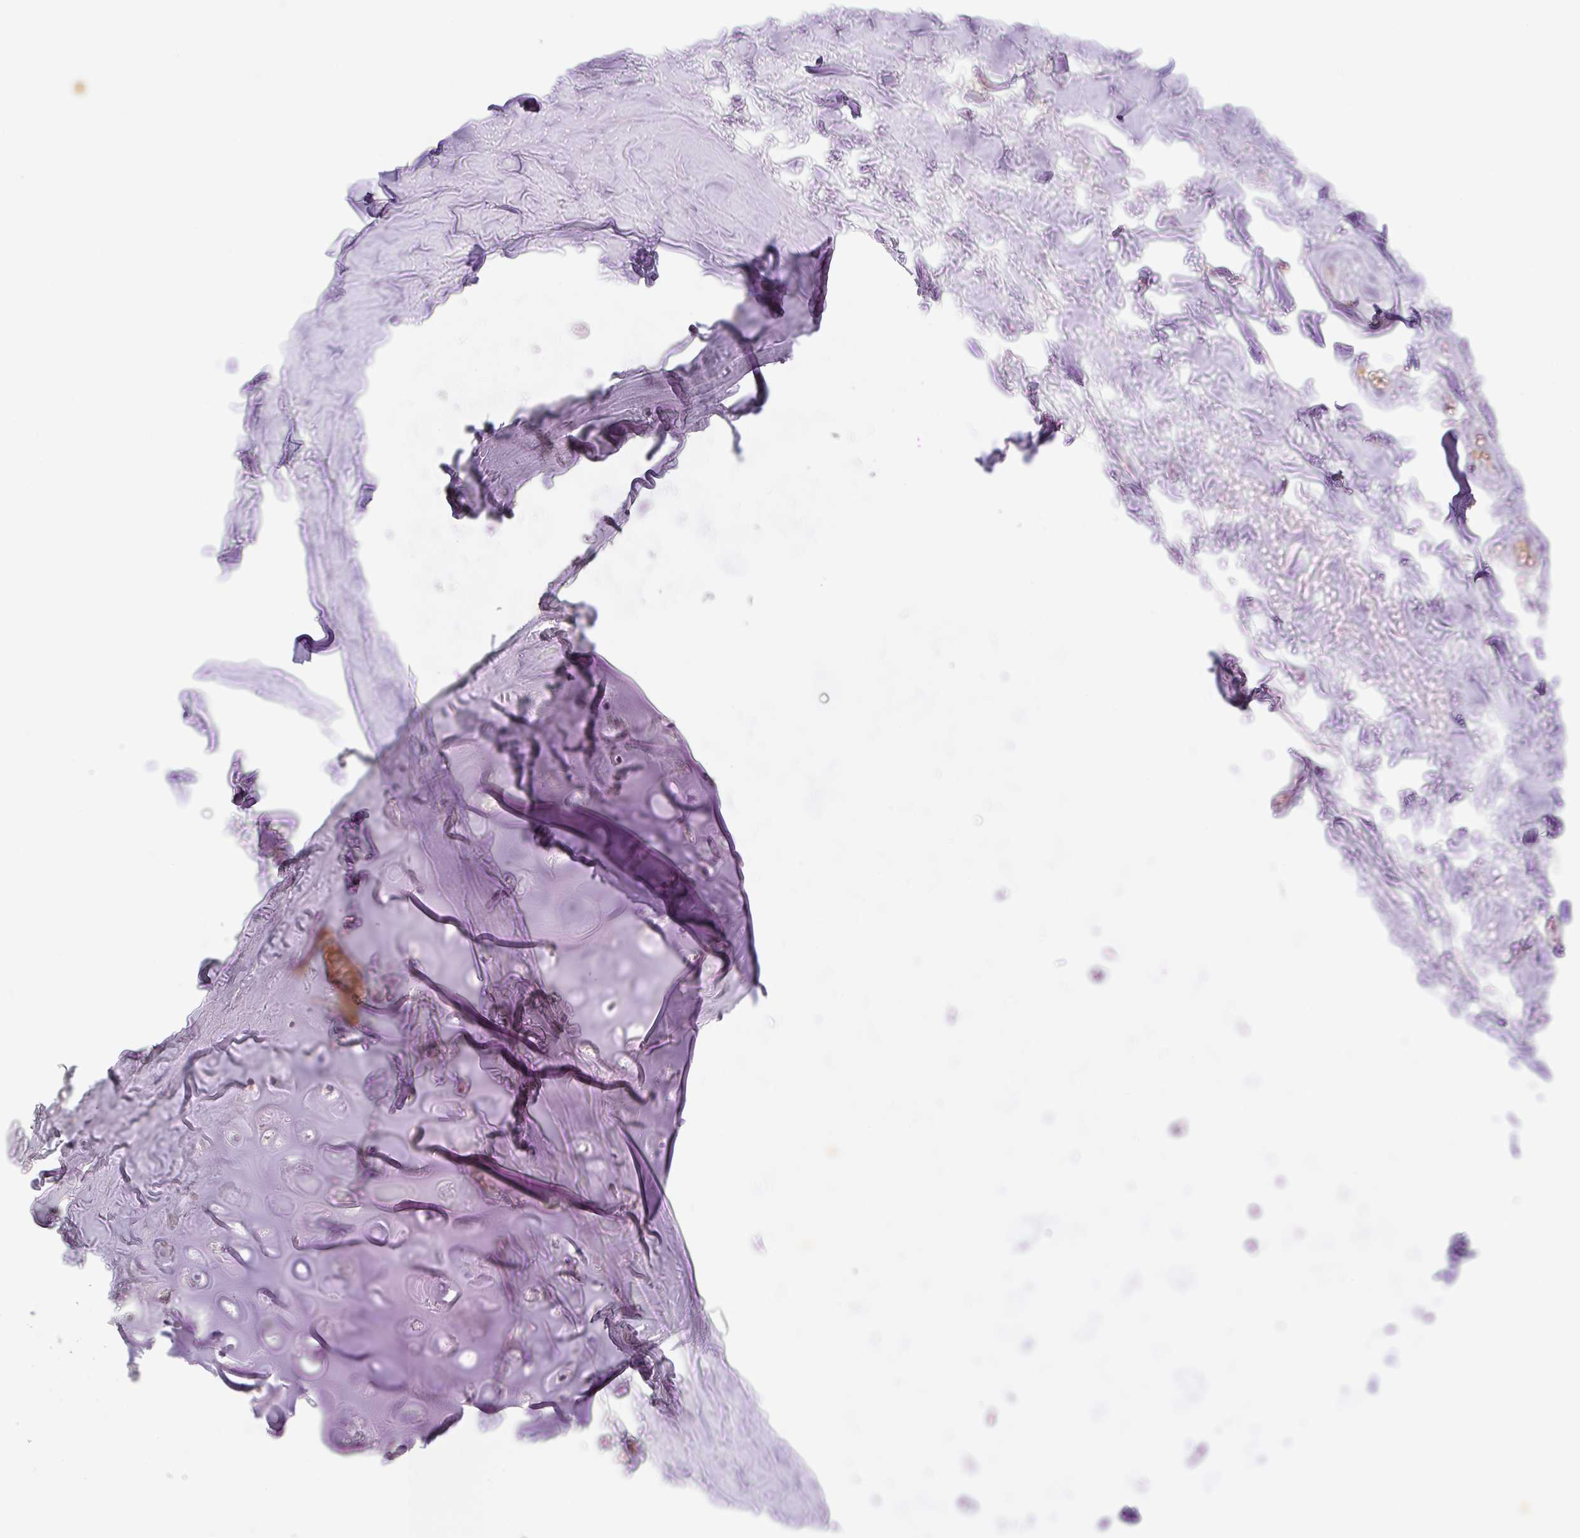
{"staining": {"intensity": "negative", "quantity": "none", "location": "none"}, "tissue": "adipose tissue", "cell_type": "Adipocytes", "image_type": "normal", "snomed": [{"axis": "morphology", "description": "Normal tissue, NOS"}, {"axis": "topography", "description": "Cartilage tissue"}, {"axis": "topography", "description": "Bronchus"}, {"axis": "topography", "description": "Peripheral nerve tissue"}], "caption": "Adipocytes show no significant positivity in benign adipose tissue.", "gene": "DENND5A", "patient": {"sex": "male", "age": 67}}